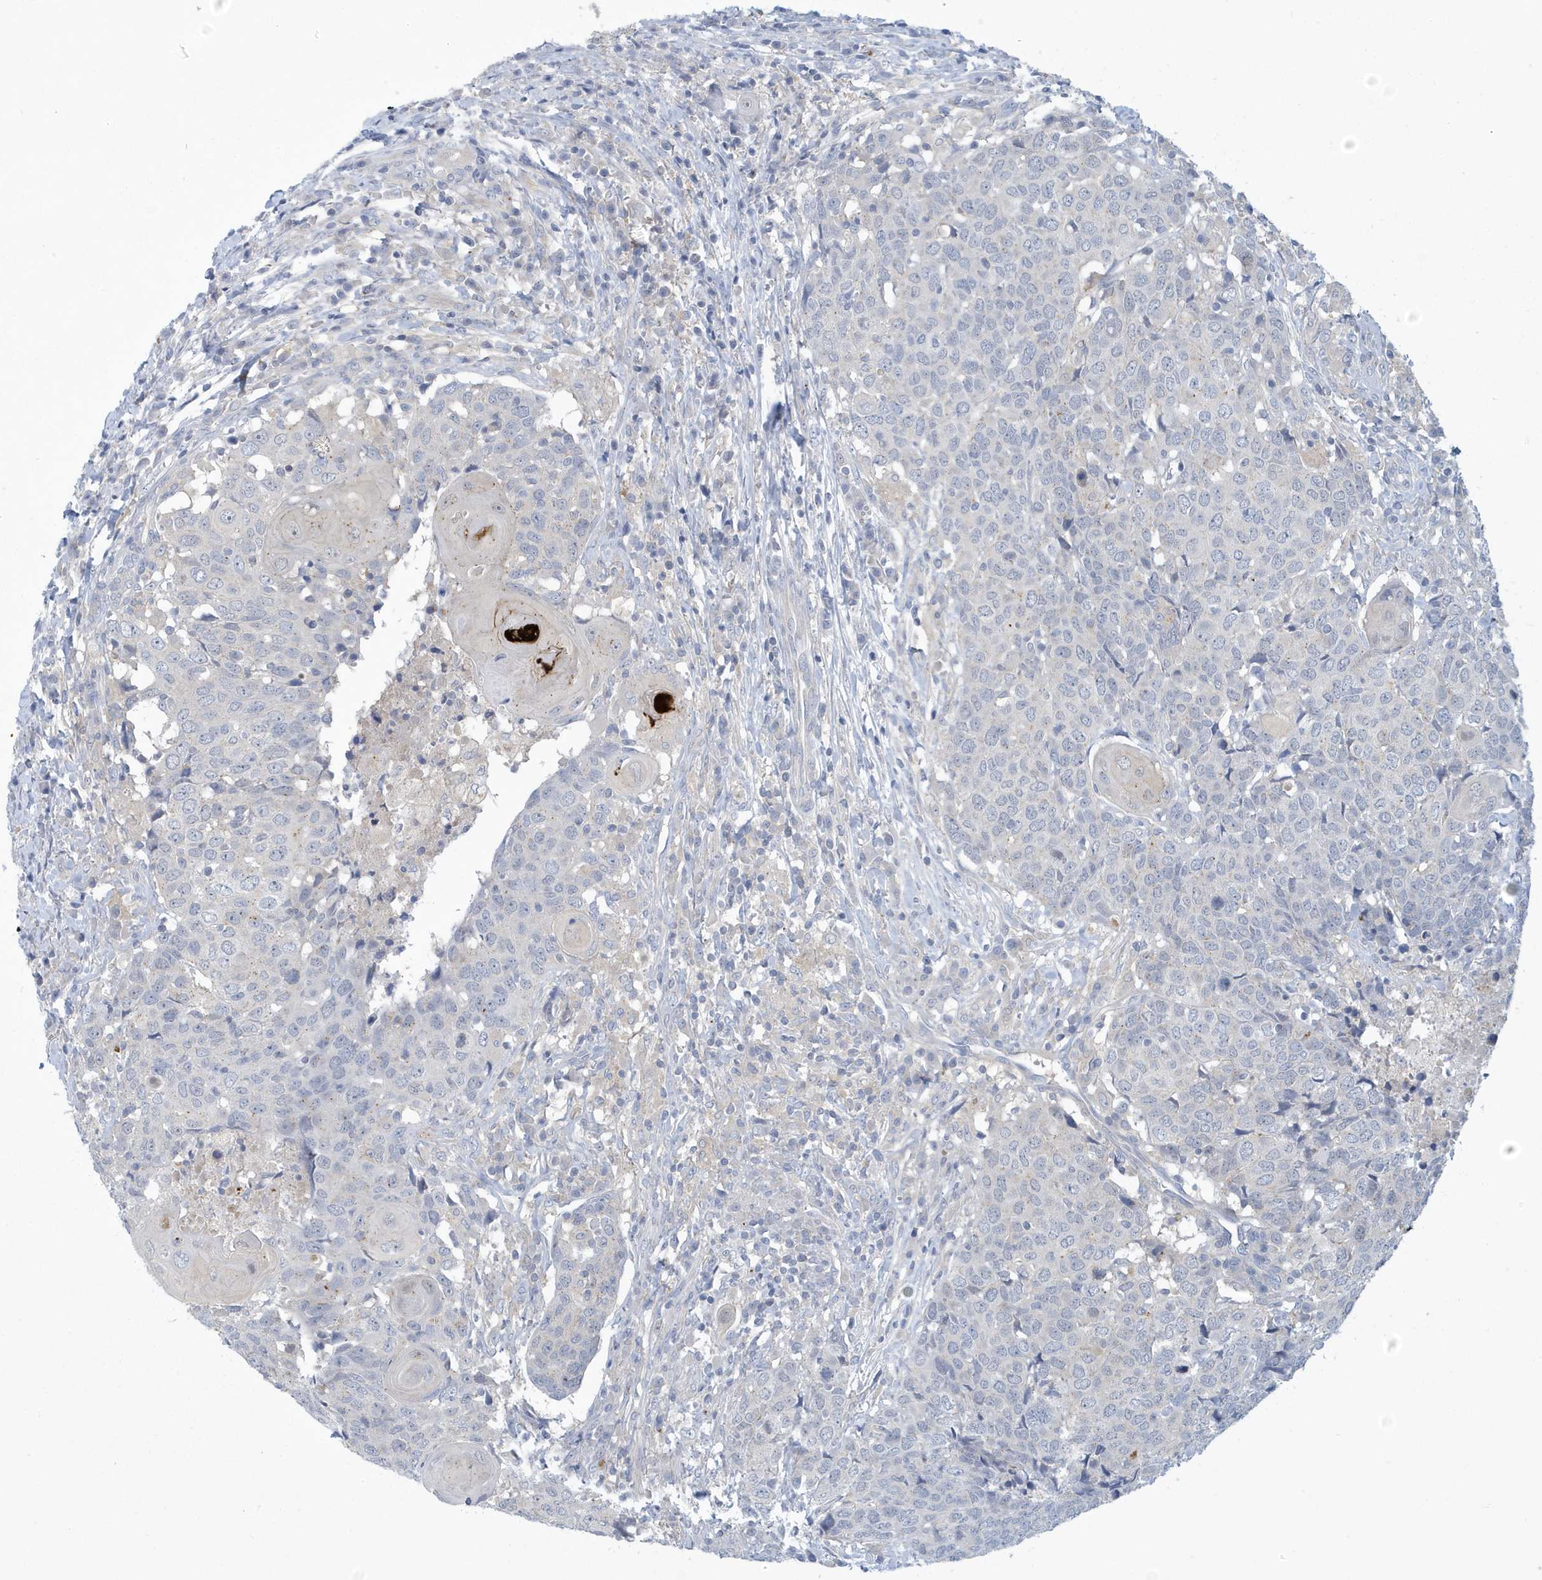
{"staining": {"intensity": "negative", "quantity": "none", "location": "none"}, "tissue": "head and neck cancer", "cell_type": "Tumor cells", "image_type": "cancer", "snomed": [{"axis": "morphology", "description": "Squamous cell carcinoma, NOS"}, {"axis": "topography", "description": "Head-Neck"}], "caption": "DAB immunohistochemical staining of head and neck cancer (squamous cell carcinoma) demonstrates no significant positivity in tumor cells.", "gene": "VTA1", "patient": {"sex": "male", "age": 66}}